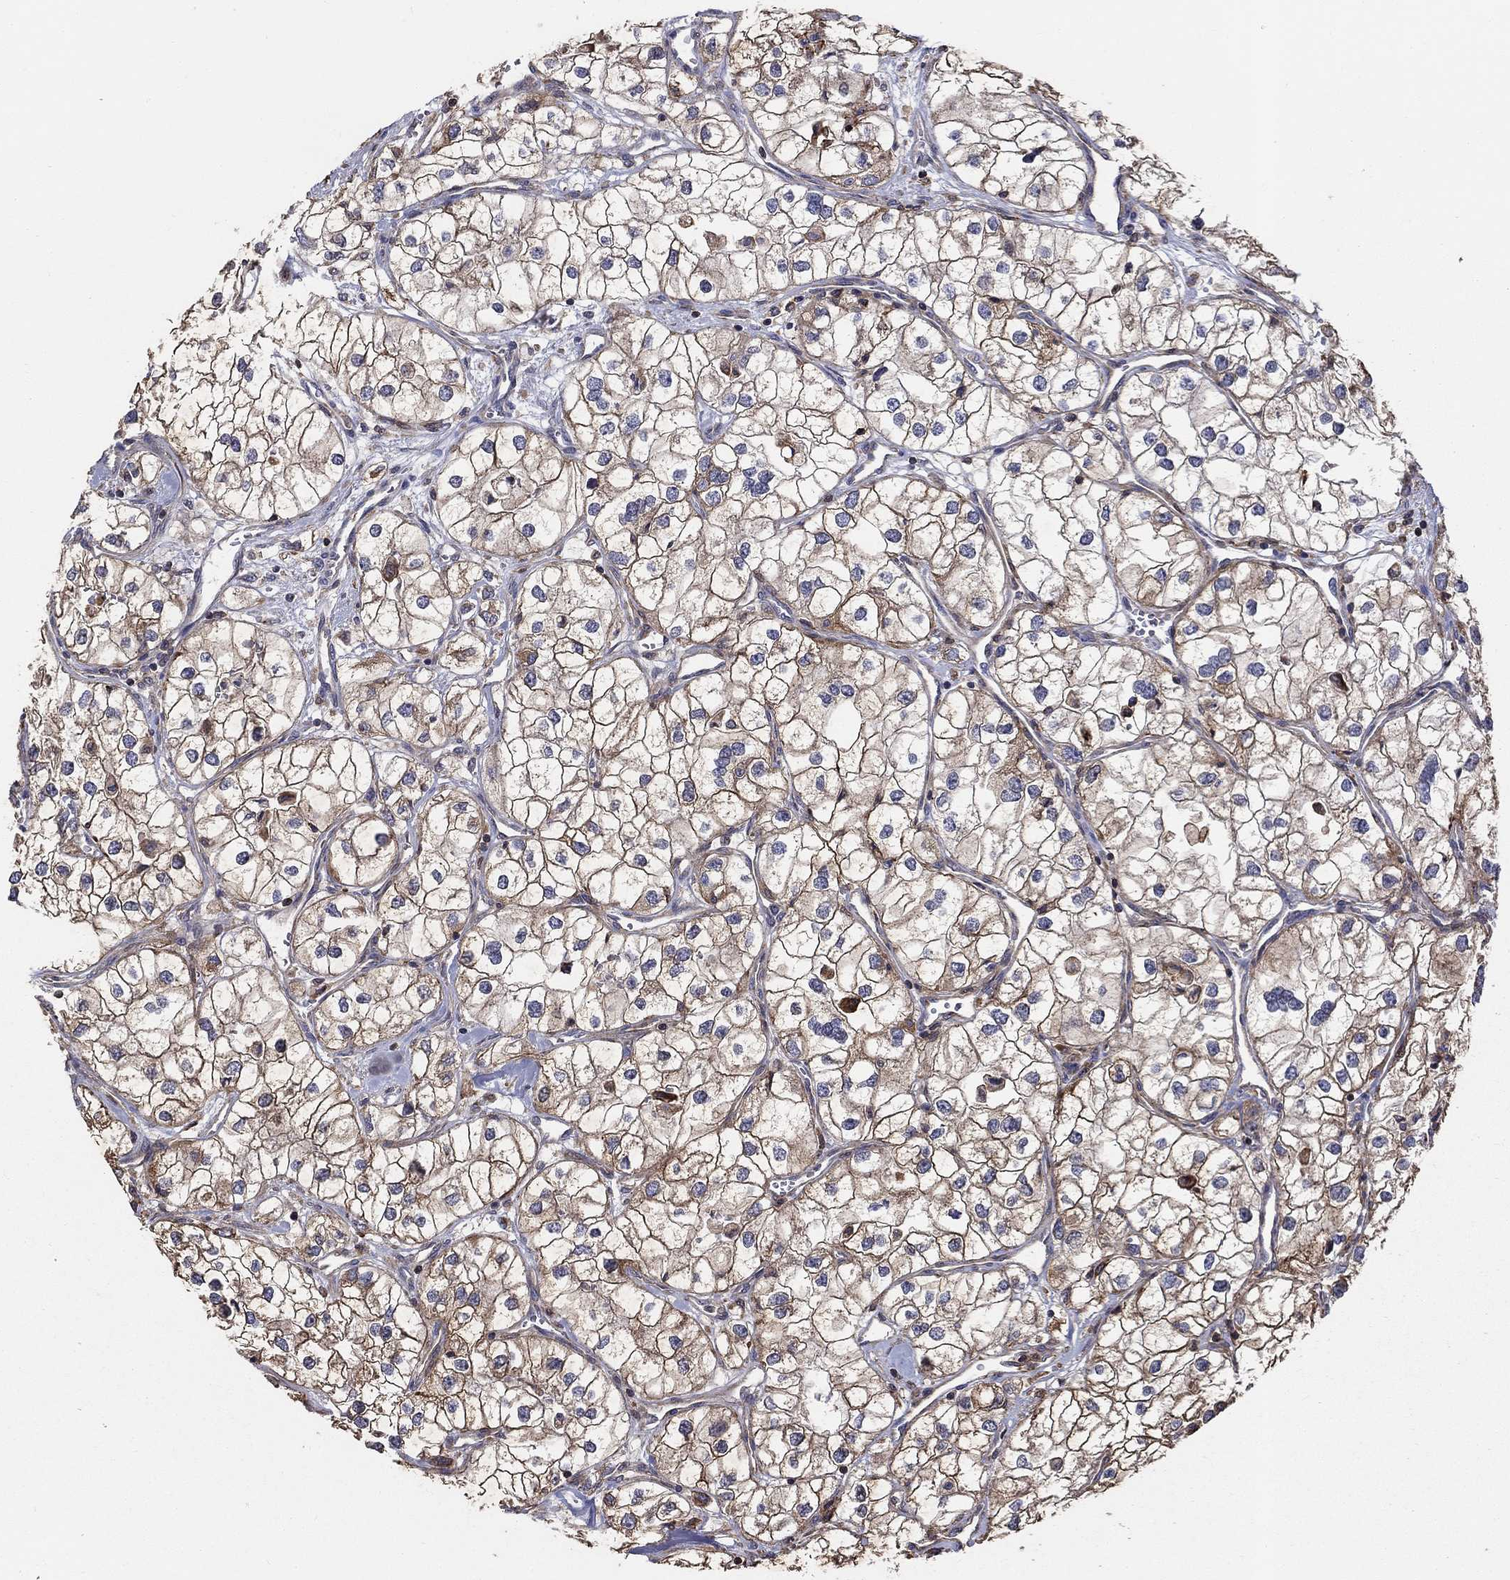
{"staining": {"intensity": "strong", "quantity": ">75%", "location": "cytoplasmic/membranous"}, "tissue": "renal cancer", "cell_type": "Tumor cells", "image_type": "cancer", "snomed": [{"axis": "morphology", "description": "Adenocarcinoma, NOS"}, {"axis": "topography", "description": "Kidney"}], "caption": "Brown immunohistochemical staining in human renal cancer reveals strong cytoplasmic/membranous expression in about >75% of tumor cells.", "gene": "NPHP1", "patient": {"sex": "male", "age": 59}}